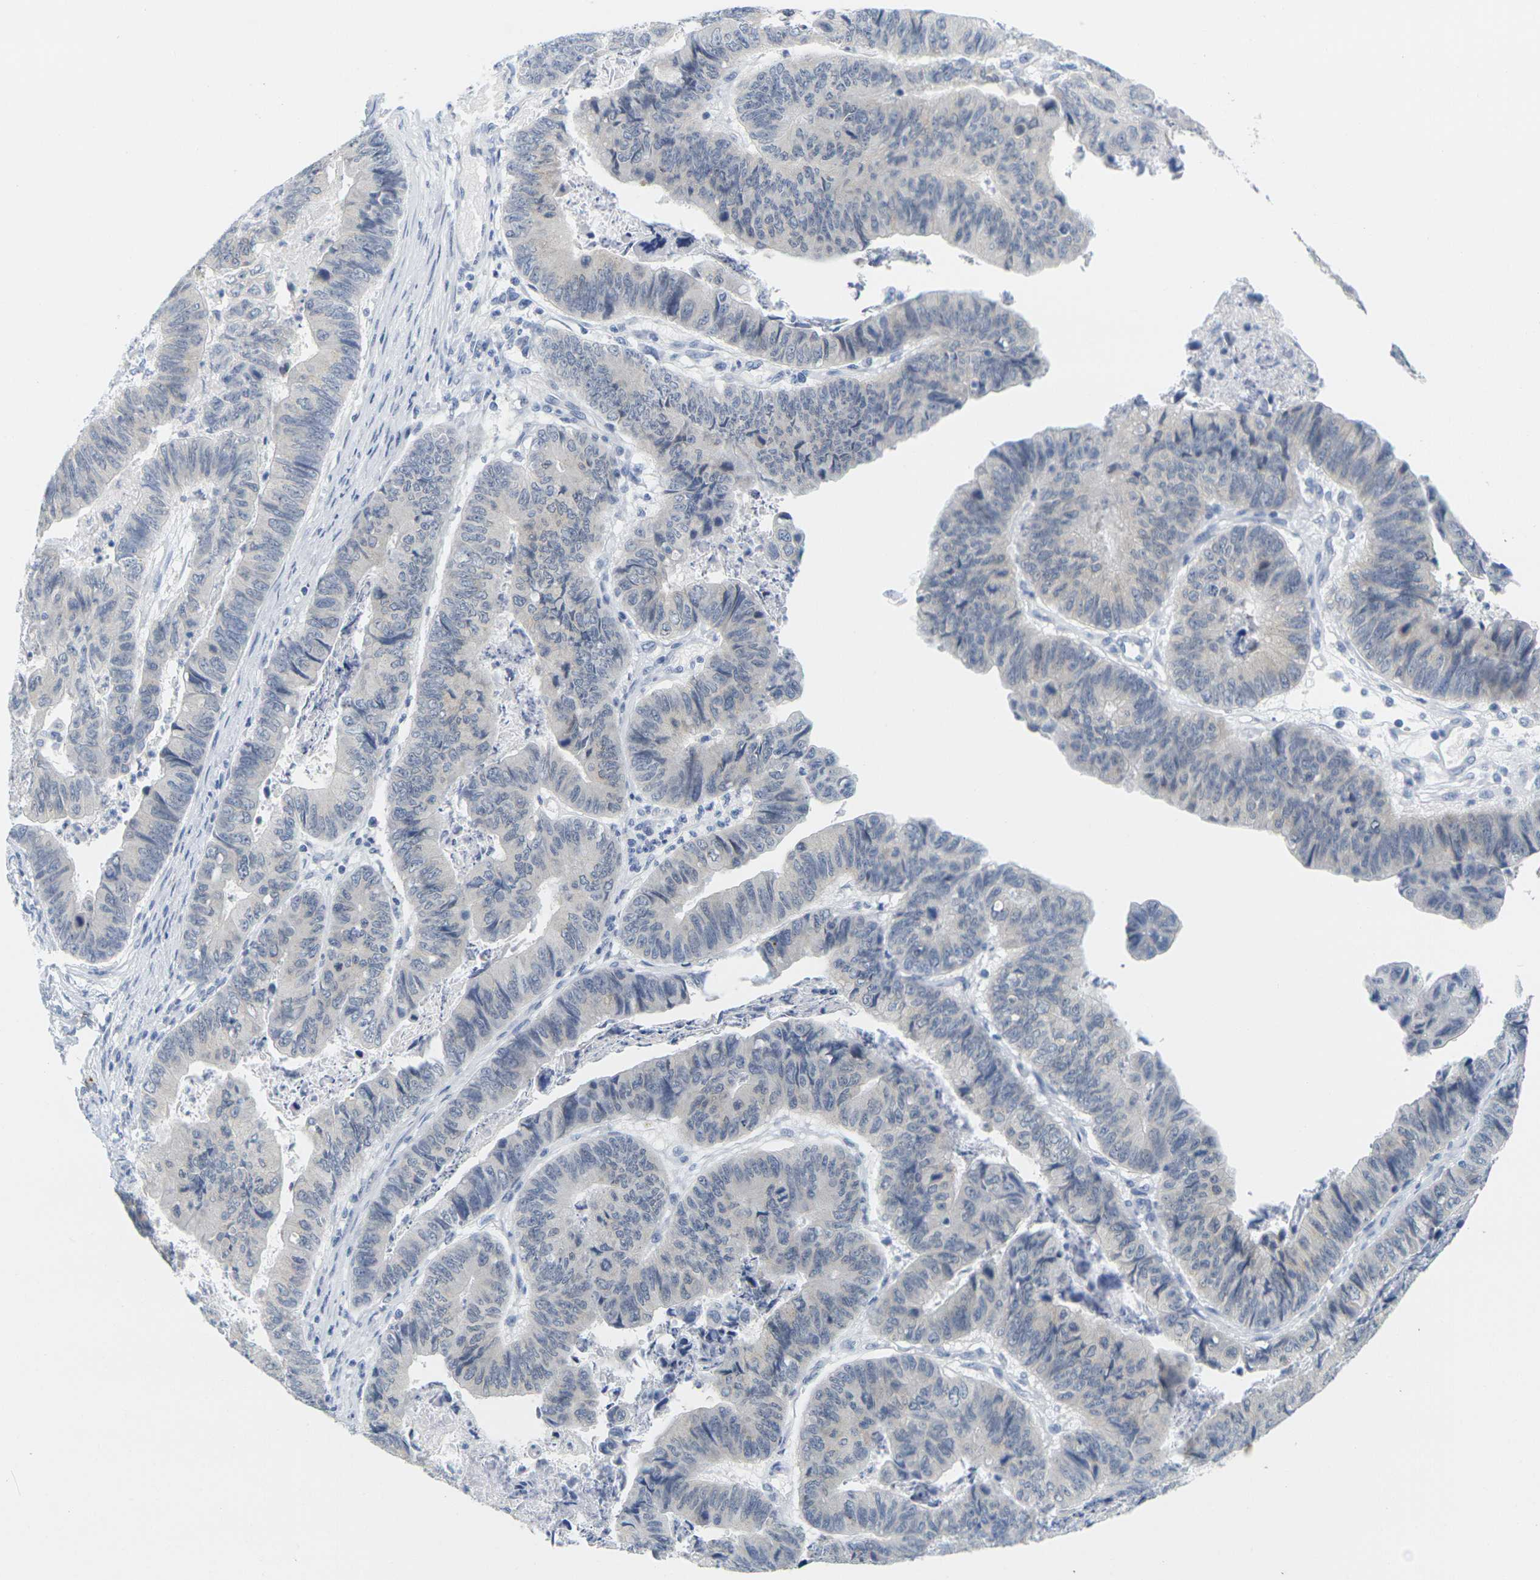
{"staining": {"intensity": "negative", "quantity": "none", "location": "none"}, "tissue": "stomach cancer", "cell_type": "Tumor cells", "image_type": "cancer", "snomed": [{"axis": "morphology", "description": "Adenocarcinoma, NOS"}, {"axis": "topography", "description": "Stomach, lower"}], "caption": "An IHC micrograph of stomach adenocarcinoma is shown. There is no staining in tumor cells of stomach adenocarcinoma.", "gene": "HLA-DOB", "patient": {"sex": "male", "age": 77}}